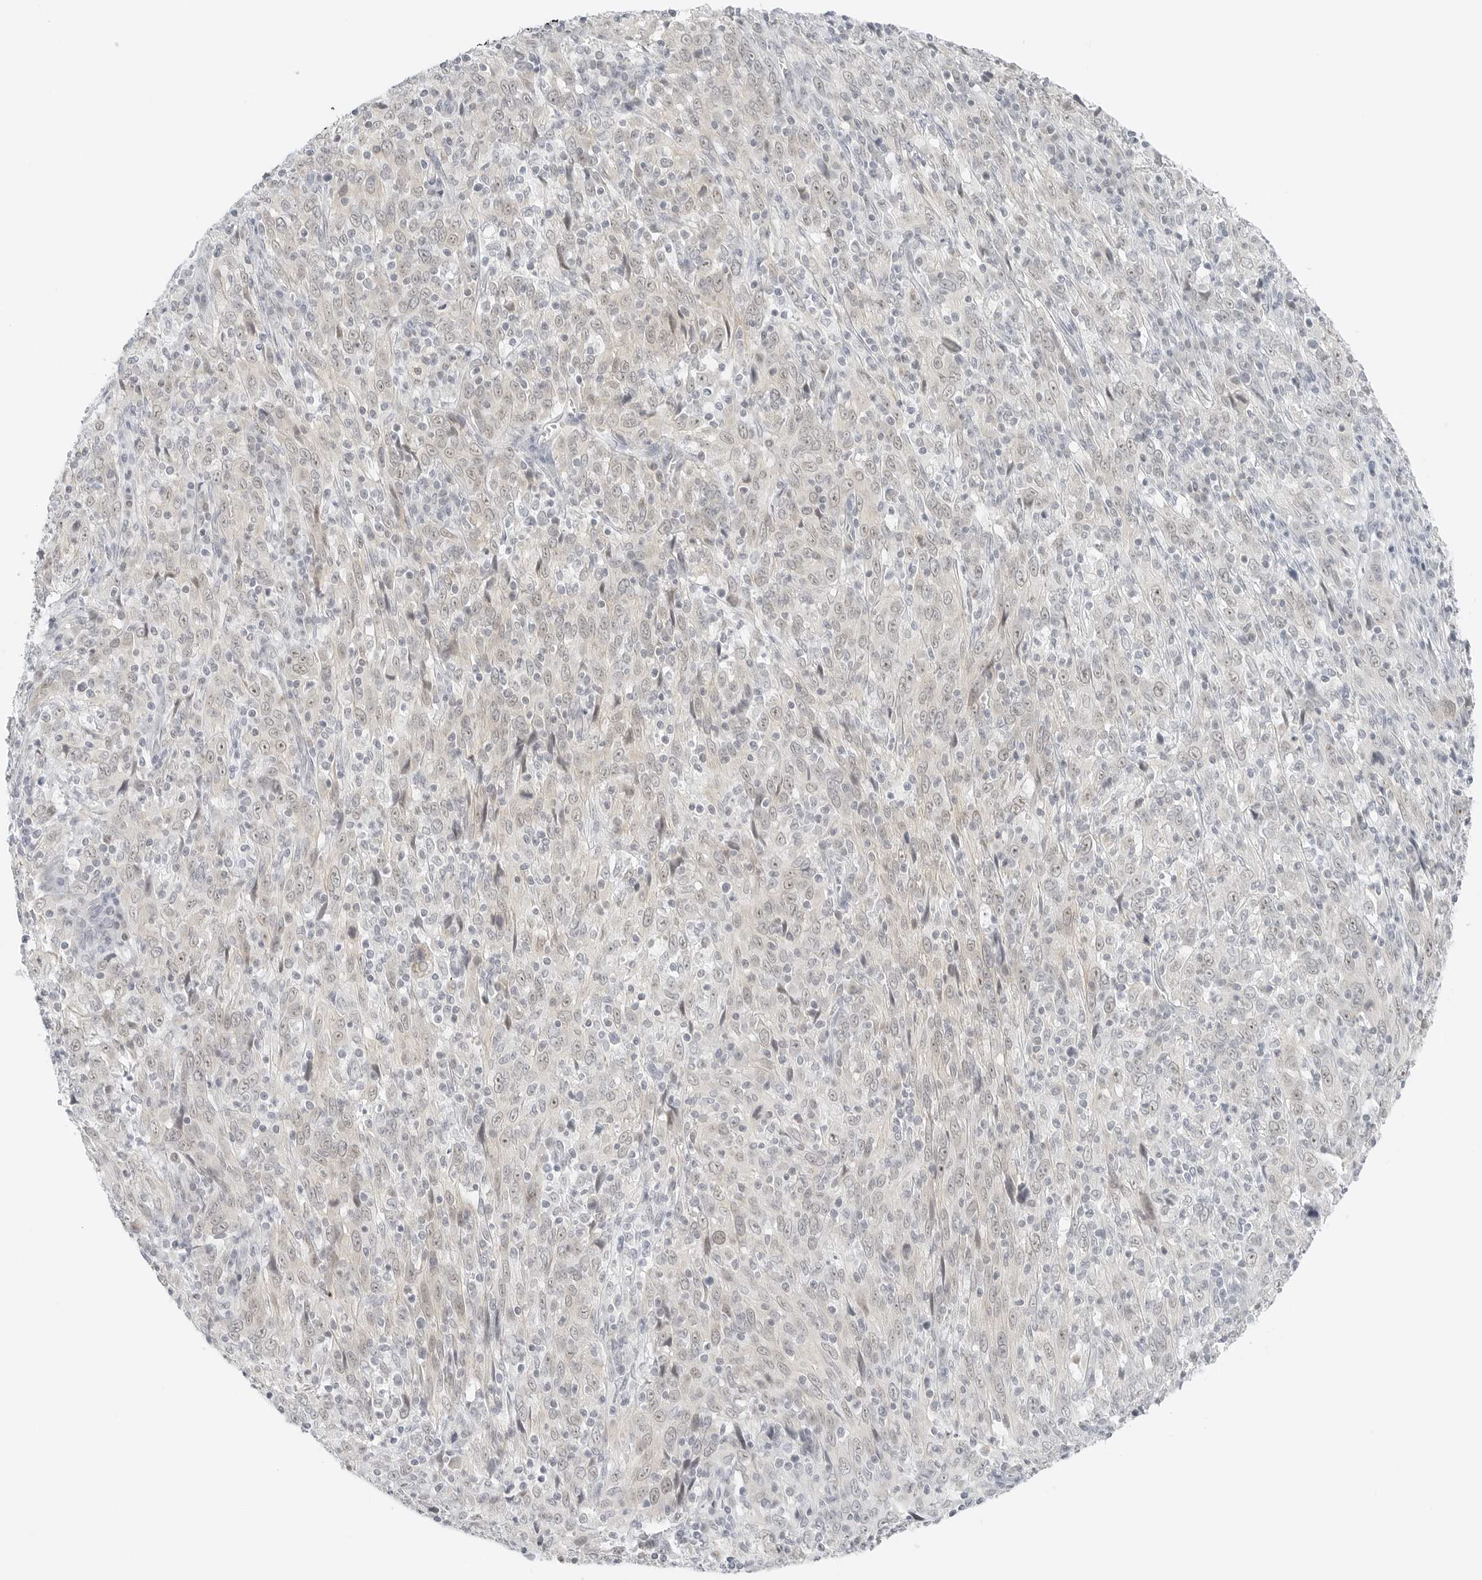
{"staining": {"intensity": "weak", "quantity": "<25%", "location": "nuclear"}, "tissue": "cervical cancer", "cell_type": "Tumor cells", "image_type": "cancer", "snomed": [{"axis": "morphology", "description": "Squamous cell carcinoma, NOS"}, {"axis": "topography", "description": "Cervix"}], "caption": "This is an immunohistochemistry image of cervical cancer. There is no positivity in tumor cells.", "gene": "CCSAP", "patient": {"sex": "female", "age": 46}}